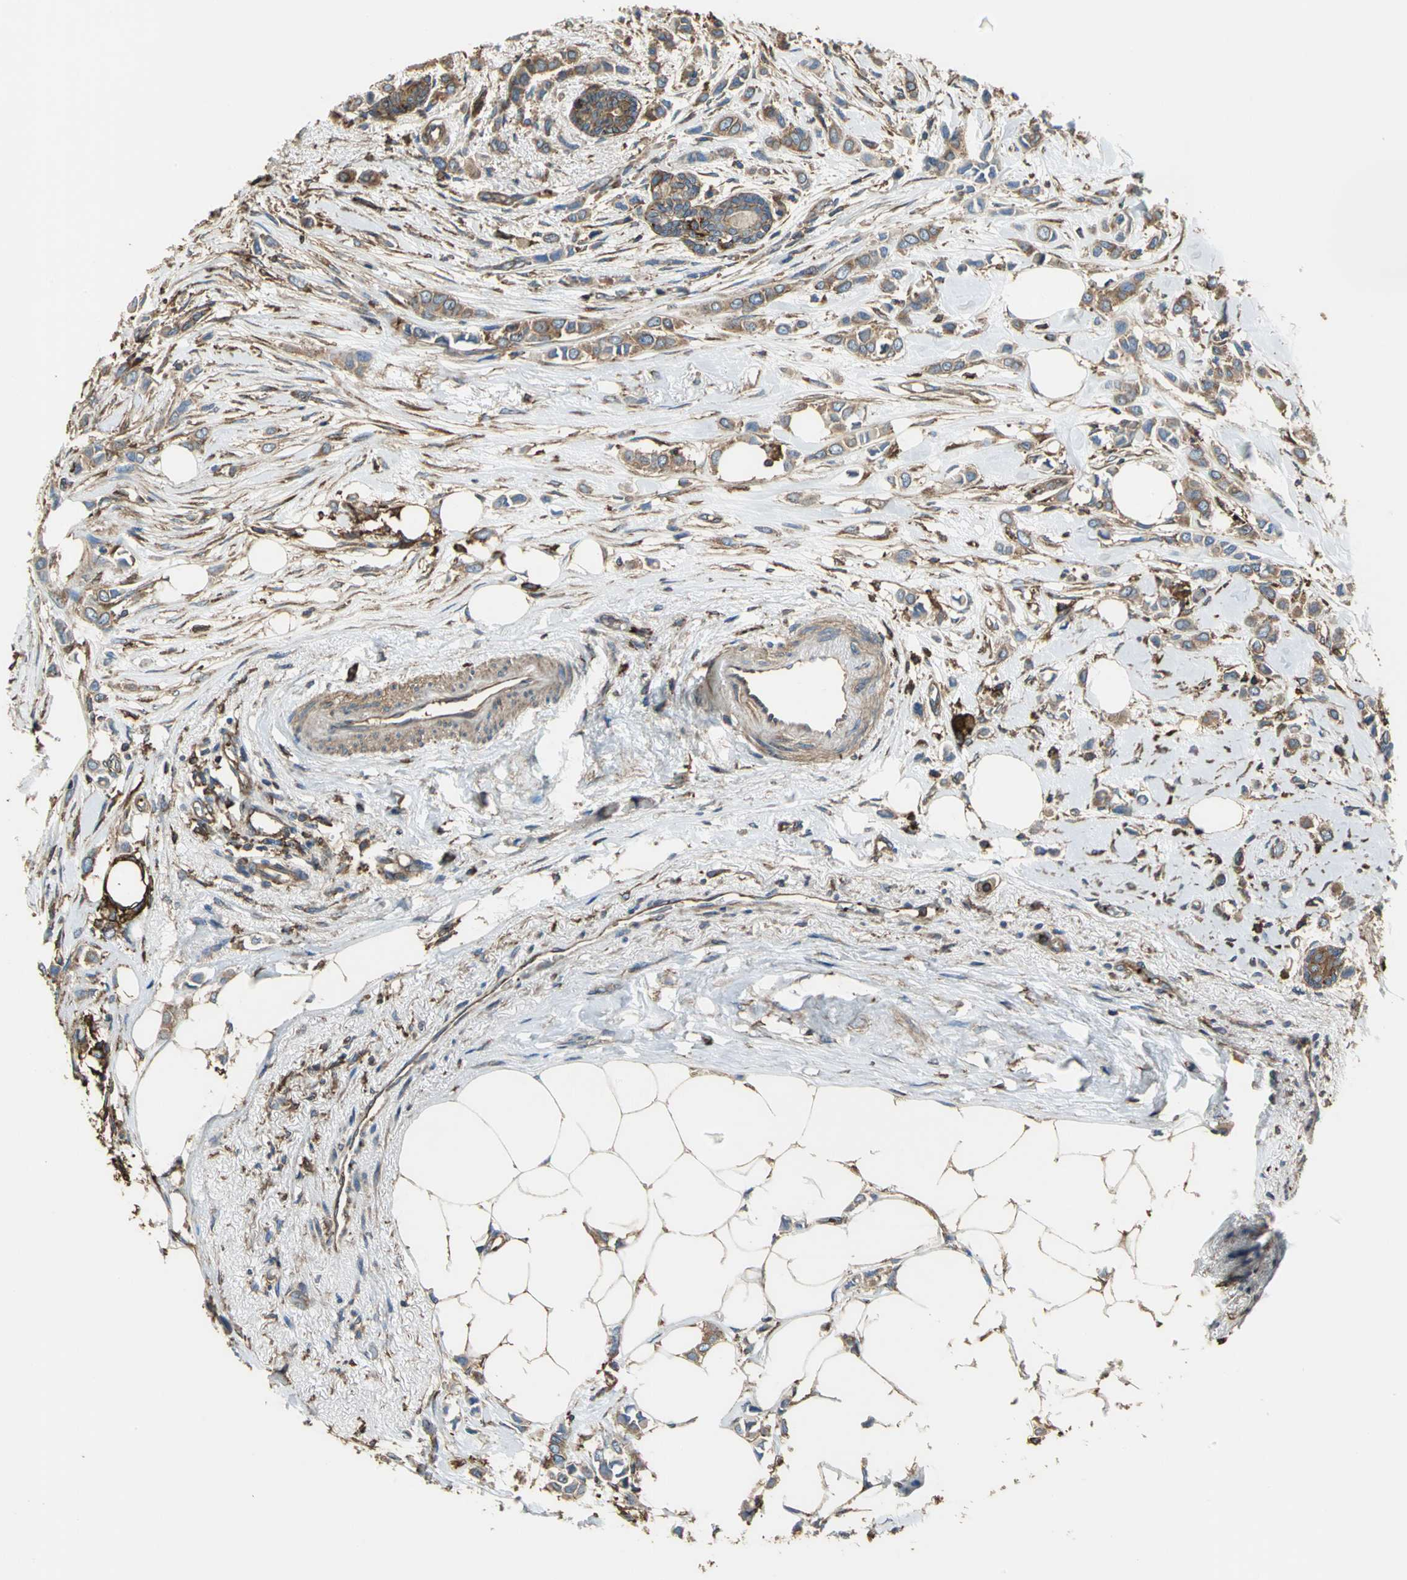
{"staining": {"intensity": "moderate", "quantity": ">75%", "location": "cytoplasmic/membranous"}, "tissue": "breast cancer", "cell_type": "Tumor cells", "image_type": "cancer", "snomed": [{"axis": "morphology", "description": "Lobular carcinoma"}, {"axis": "topography", "description": "Breast"}], "caption": "A histopathology image of human lobular carcinoma (breast) stained for a protein reveals moderate cytoplasmic/membranous brown staining in tumor cells. (Brightfield microscopy of DAB IHC at high magnification).", "gene": "TLN1", "patient": {"sex": "female", "age": 51}}